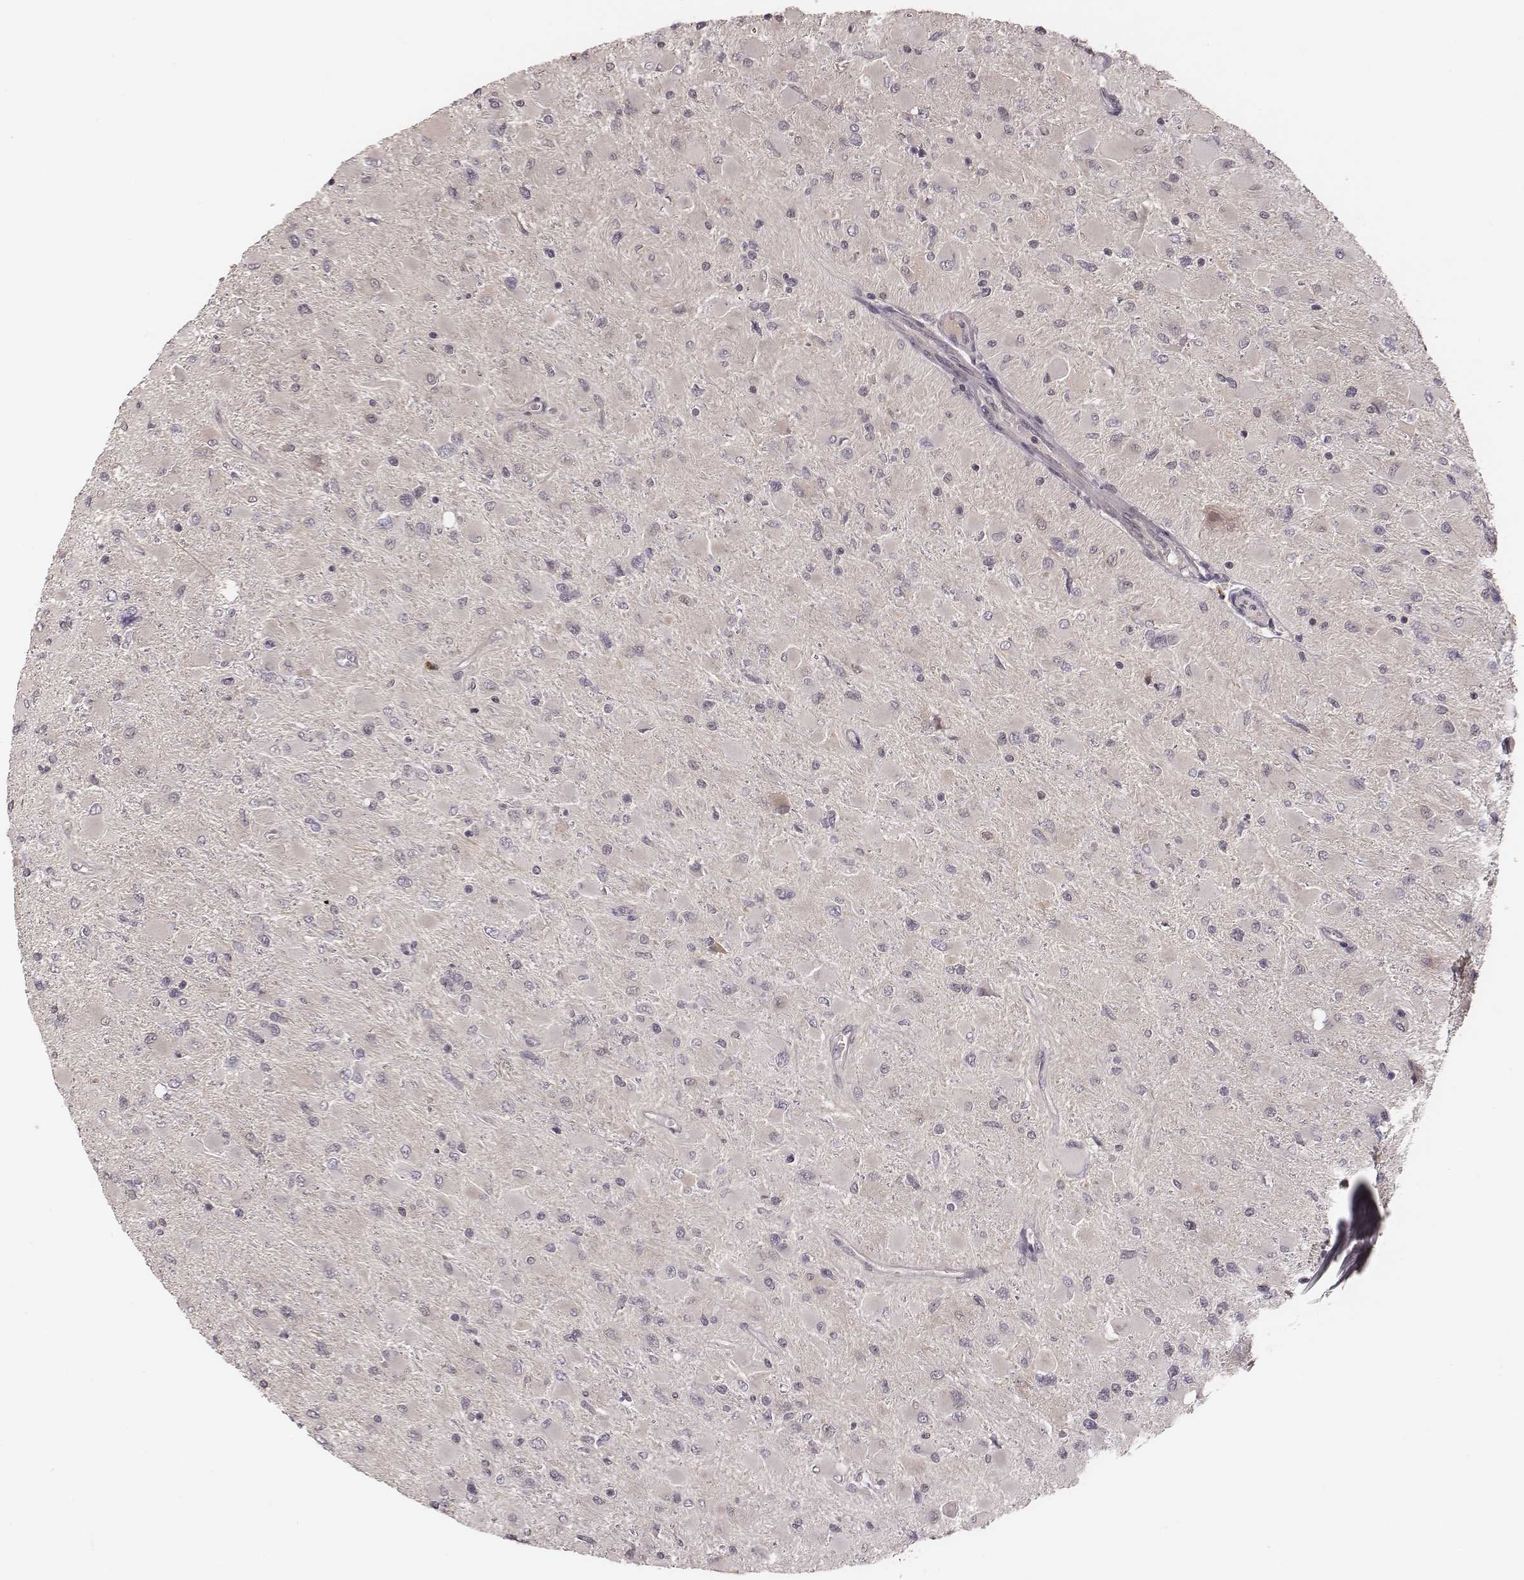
{"staining": {"intensity": "negative", "quantity": "none", "location": "none"}, "tissue": "glioma", "cell_type": "Tumor cells", "image_type": "cancer", "snomed": [{"axis": "morphology", "description": "Glioma, malignant, High grade"}, {"axis": "topography", "description": "Cerebral cortex"}], "caption": "This is a photomicrograph of IHC staining of malignant high-grade glioma, which shows no positivity in tumor cells.", "gene": "P2RX5", "patient": {"sex": "female", "age": 36}}